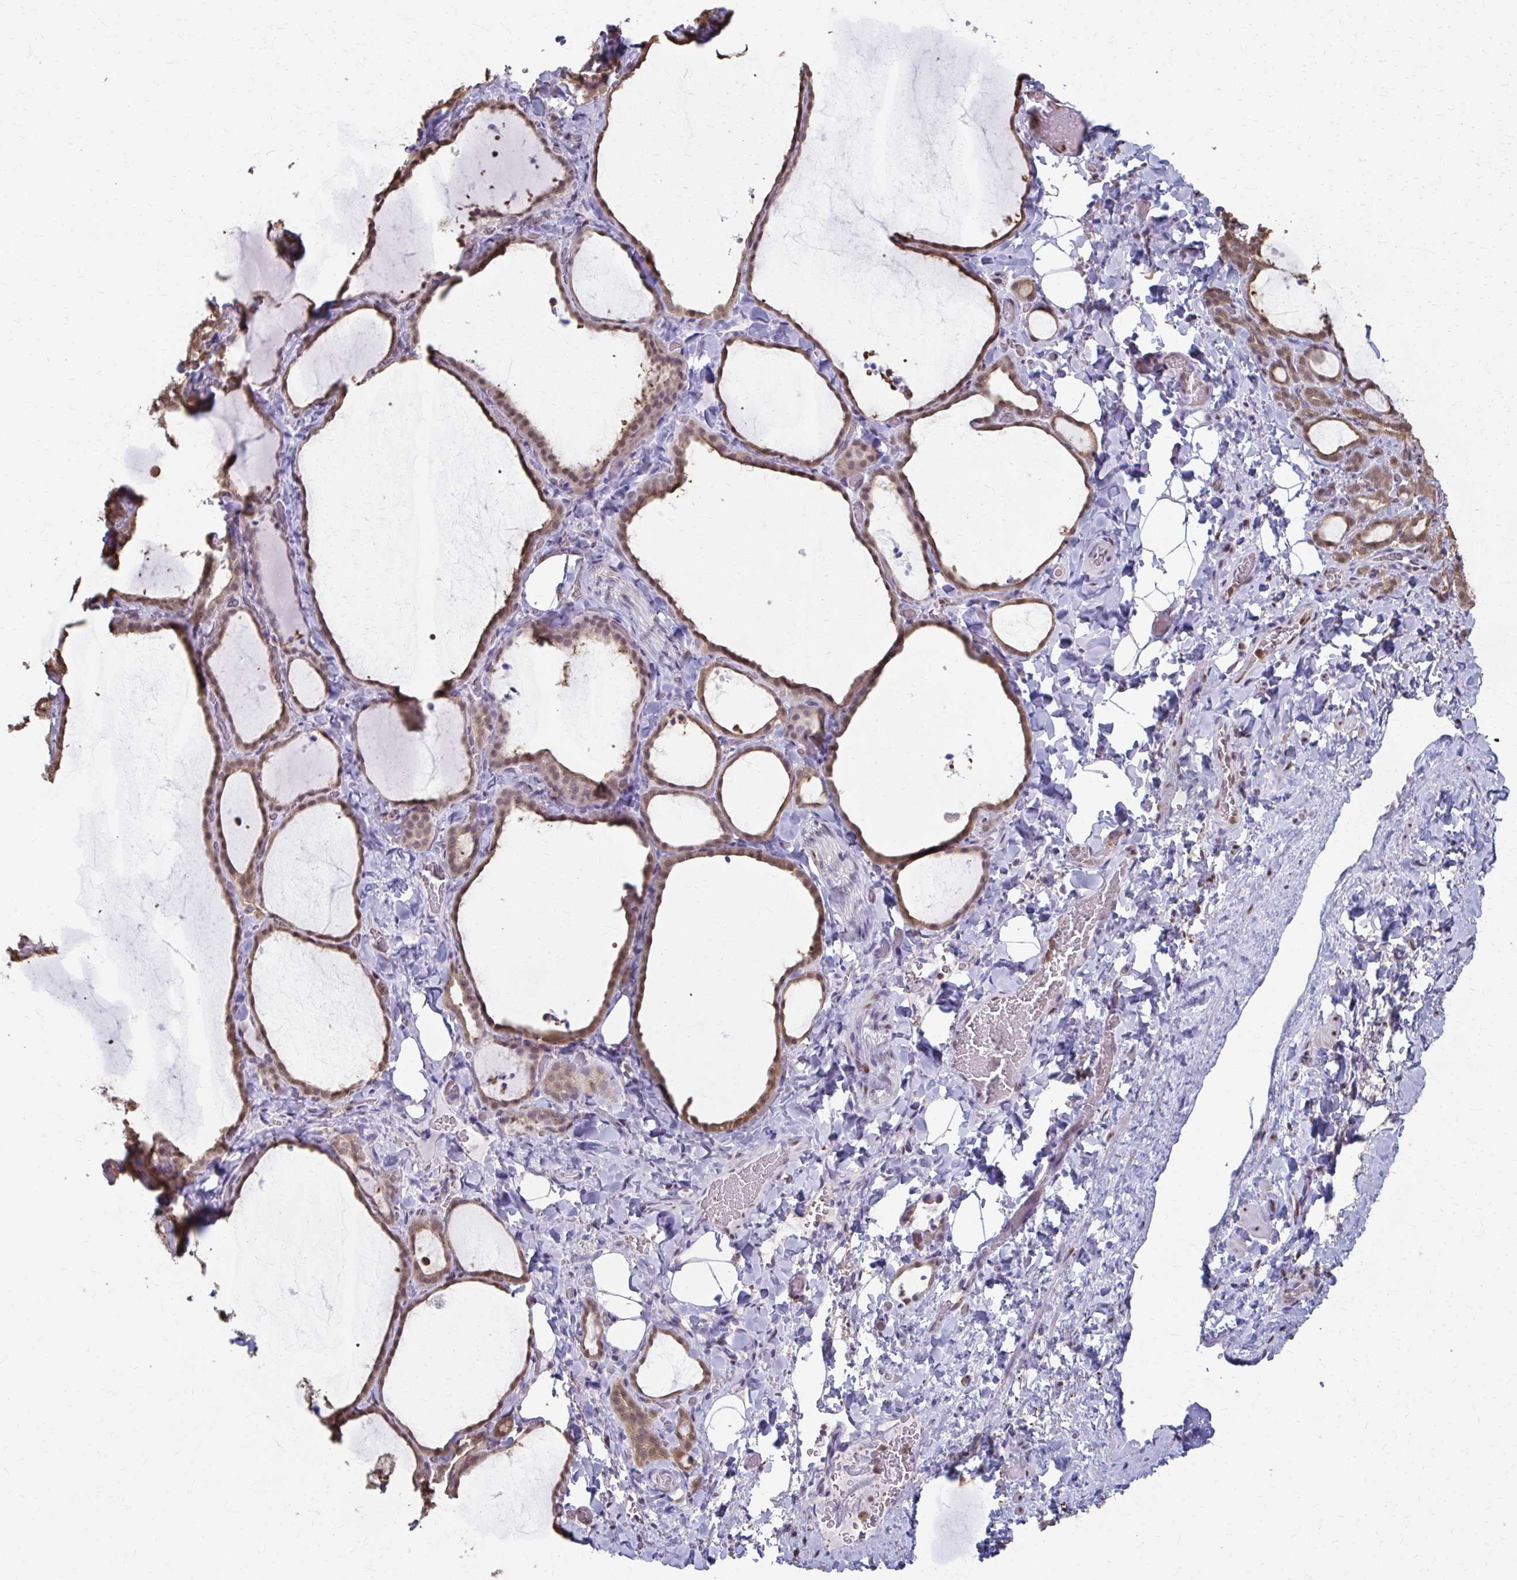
{"staining": {"intensity": "moderate", "quantity": ">75%", "location": "cytoplasmic/membranous,nuclear"}, "tissue": "thyroid gland", "cell_type": "Glandular cells", "image_type": "normal", "snomed": [{"axis": "morphology", "description": "Normal tissue, NOS"}, {"axis": "topography", "description": "Thyroid gland"}], "caption": "A medium amount of moderate cytoplasmic/membranous,nuclear positivity is present in approximately >75% of glandular cells in normal thyroid gland. (DAB IHC with brightfield microscopy, high magnification).", "gene": "ING4", "patient": {"sex": "female", "age": 22}}